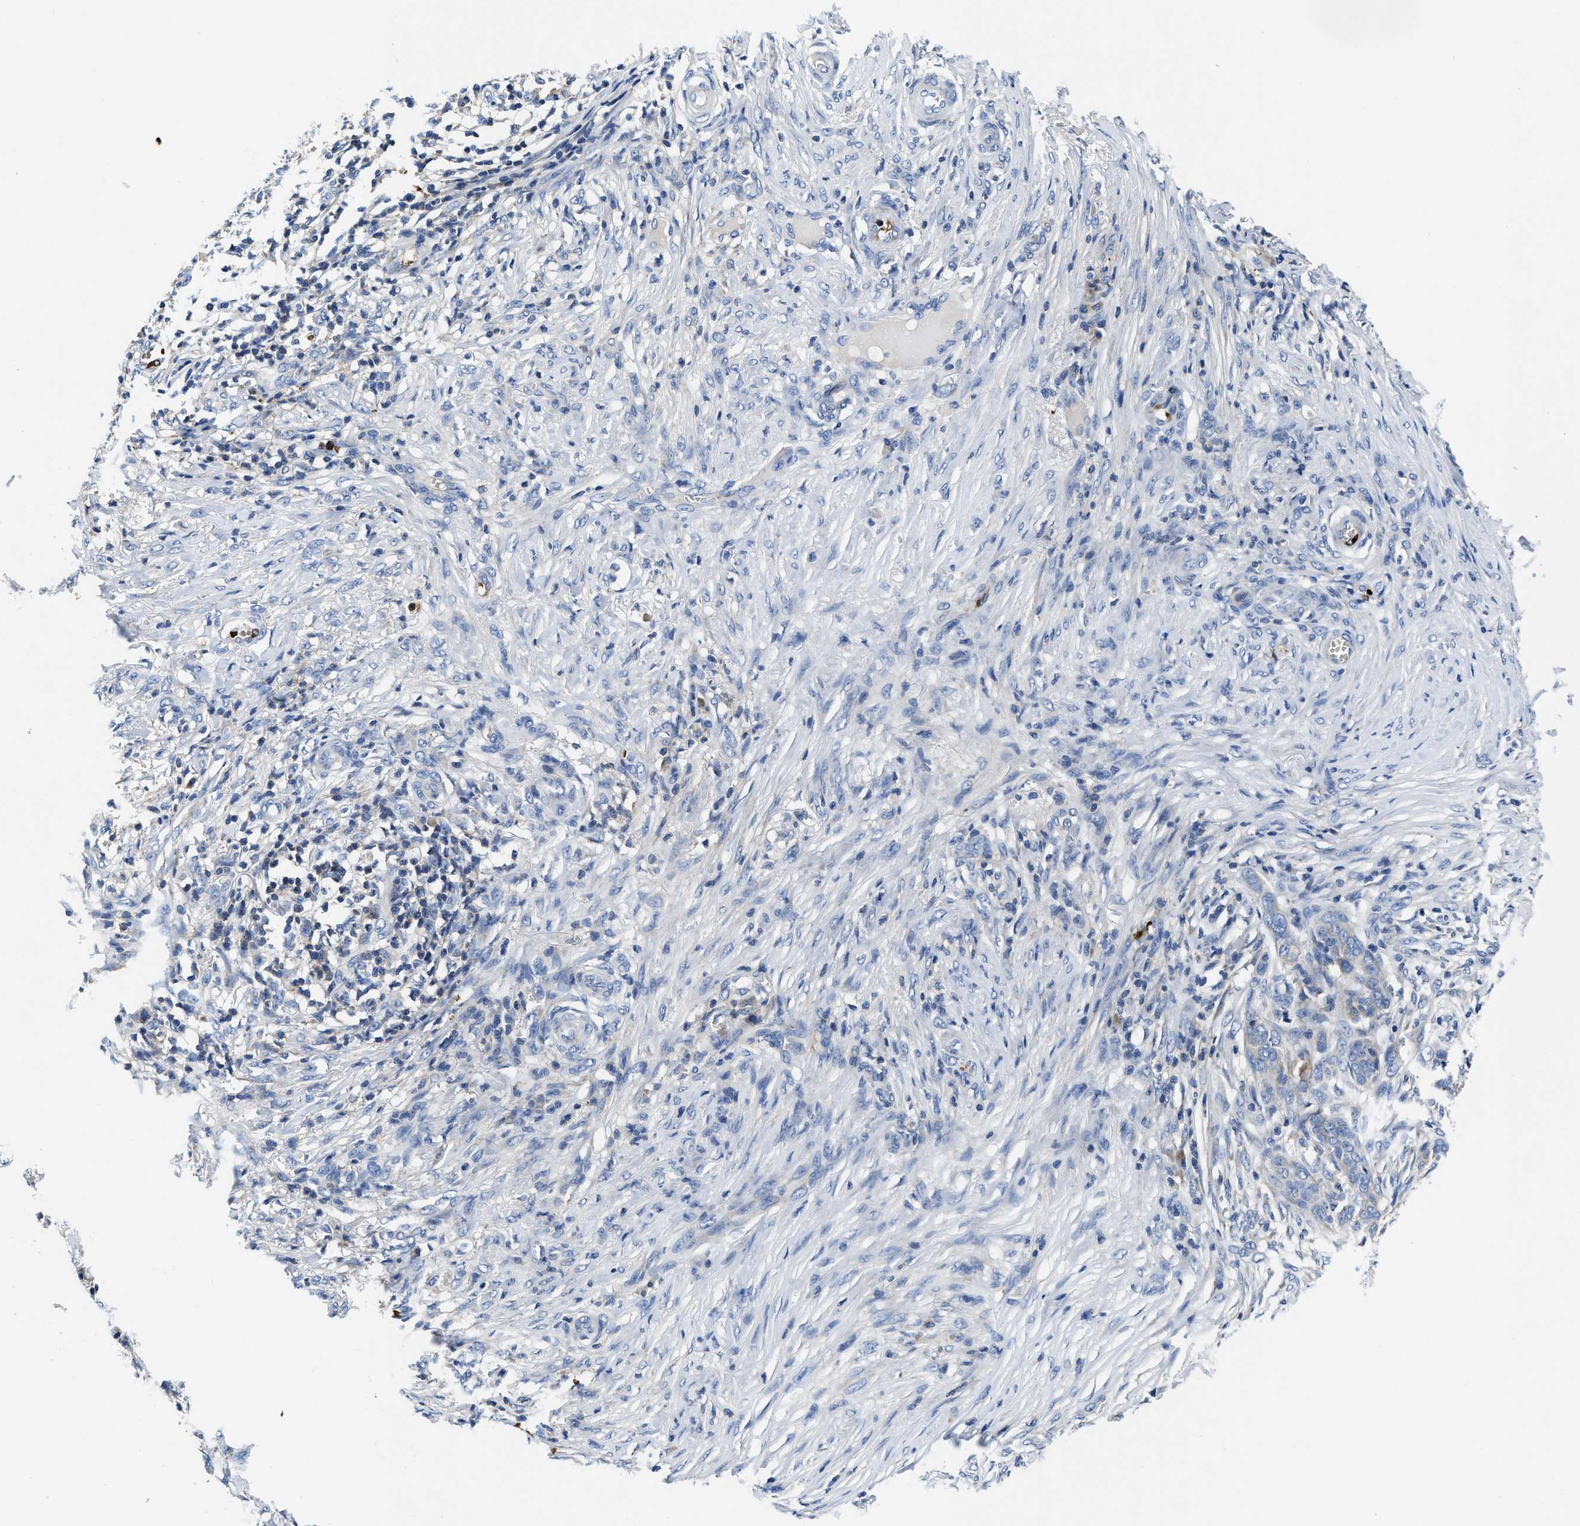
{"staining": {"intensity": "weak", "quantity": "<25%", "location": "cytoplasmic/membranous"}, "tissue": "skin cancer", "cell_type": "Tumor cells", "image_type": "cancer", "snomed": [{"axis": "morphology", "description": "Basal cell carcinoma"}, {"axis": "topography", "description": "Skin"}], "caption": "Tumor cells show no significant protein positivity in skin cancer (basal cell carcinoma).", "gene": "PHLPP1", "patient": {"sex": "male", "age": 85}}